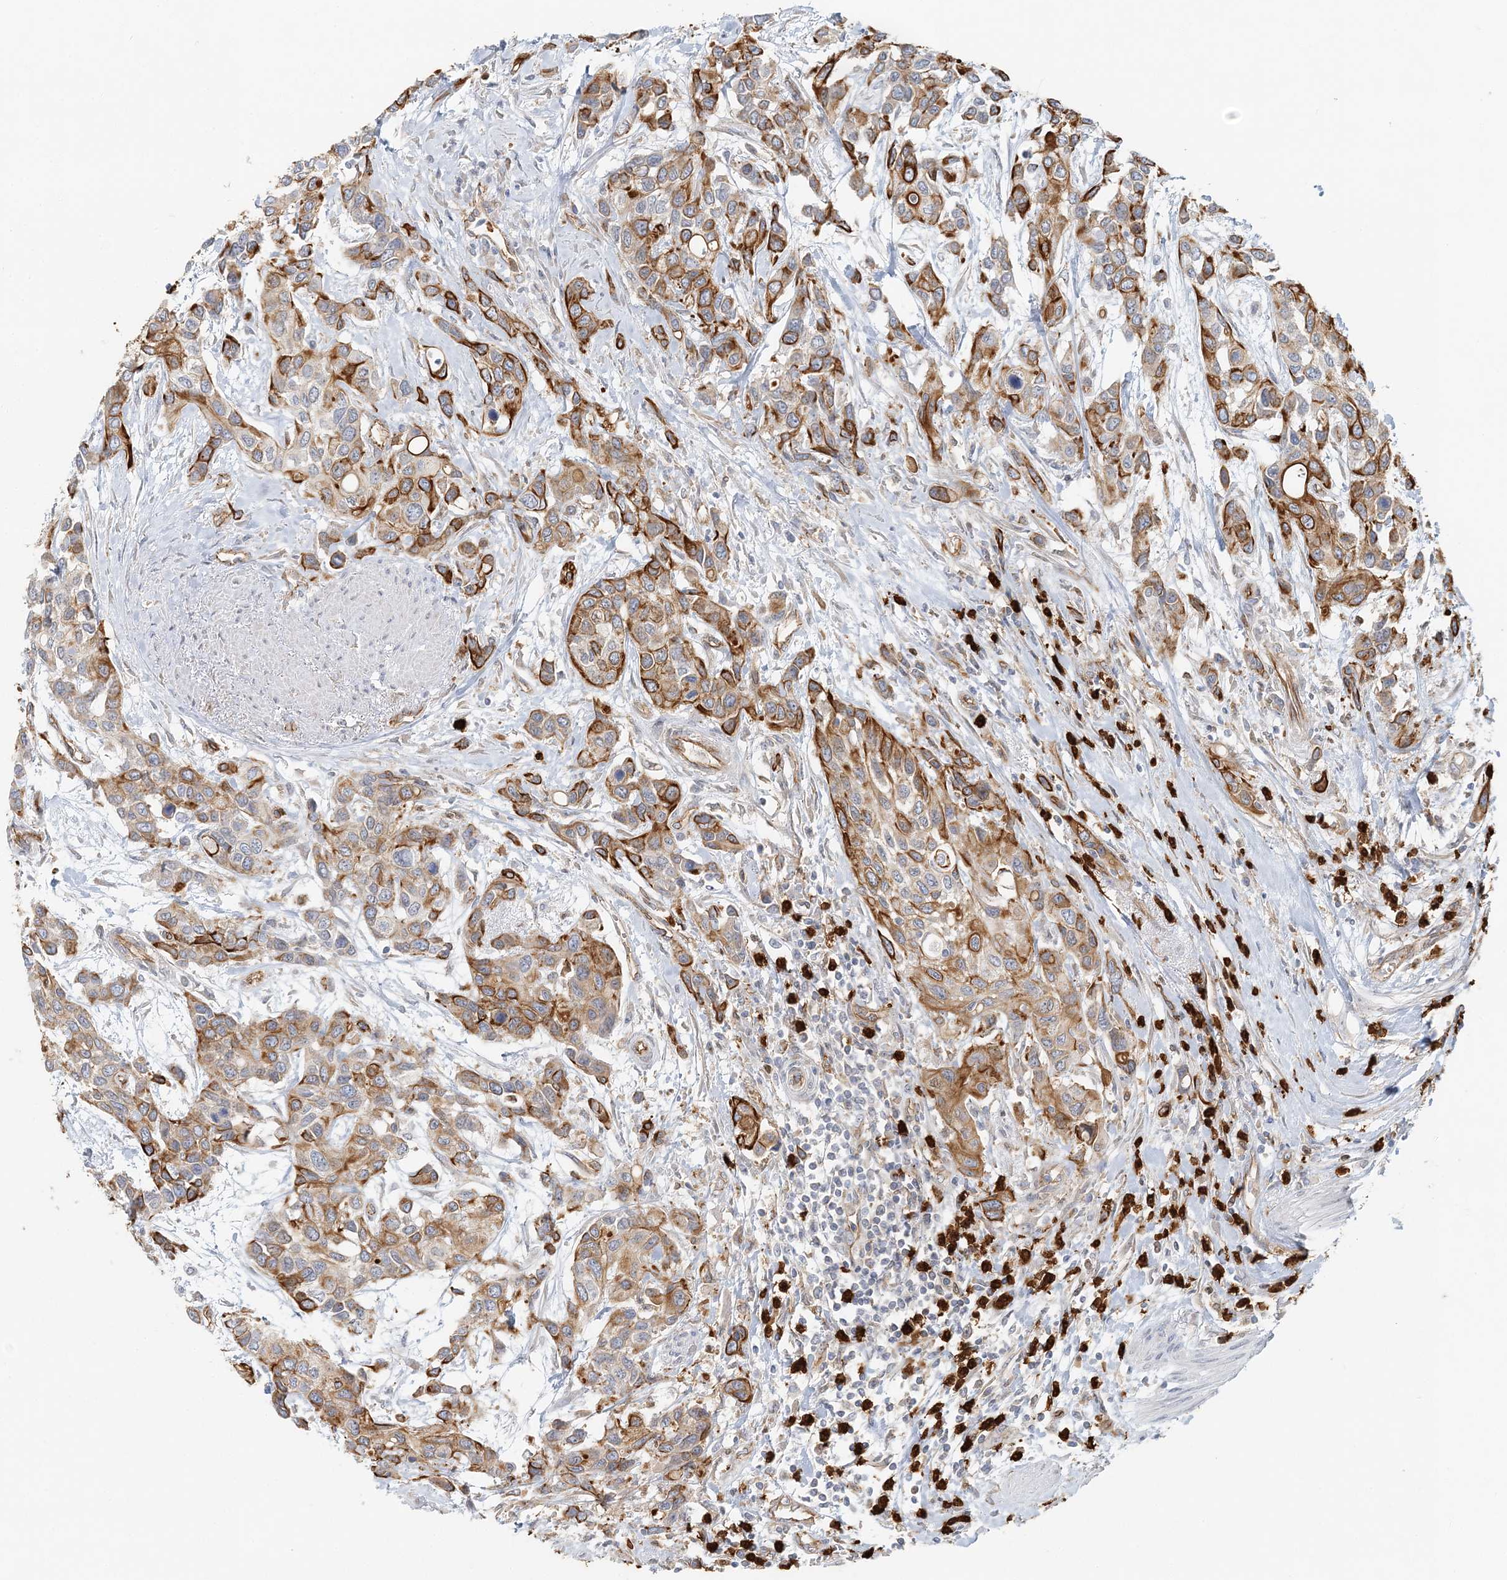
{"staining": {"intensity": "moderate", "quantity": ">75%", "location": "cytoplasmic/membranous"}, "tissue": "urothelial cancer", "cell_type": "Tumor cells", "image_type": "cancer", "snomed": [{"axis": "morphology", "description": "Normal tissue, NOS"}, {"axis": "morphology", "description": "Urothelial carcinoma, High grade"}, {"axis": "topography", "description": "Vascular tissue"}, {"axis": "topography", "description": "Urinary bladder"}], "caption": "Immunohistochemical staining of human urothelial cancer exhibits moderate cytoplasmic/membranous protein staining in approximately >75% of tumor cells. (DAB = brown stain, brightfield microscopy at high magnification).", "gene": "DNAH1", "patient": {"sex": "female", "age": 56}}